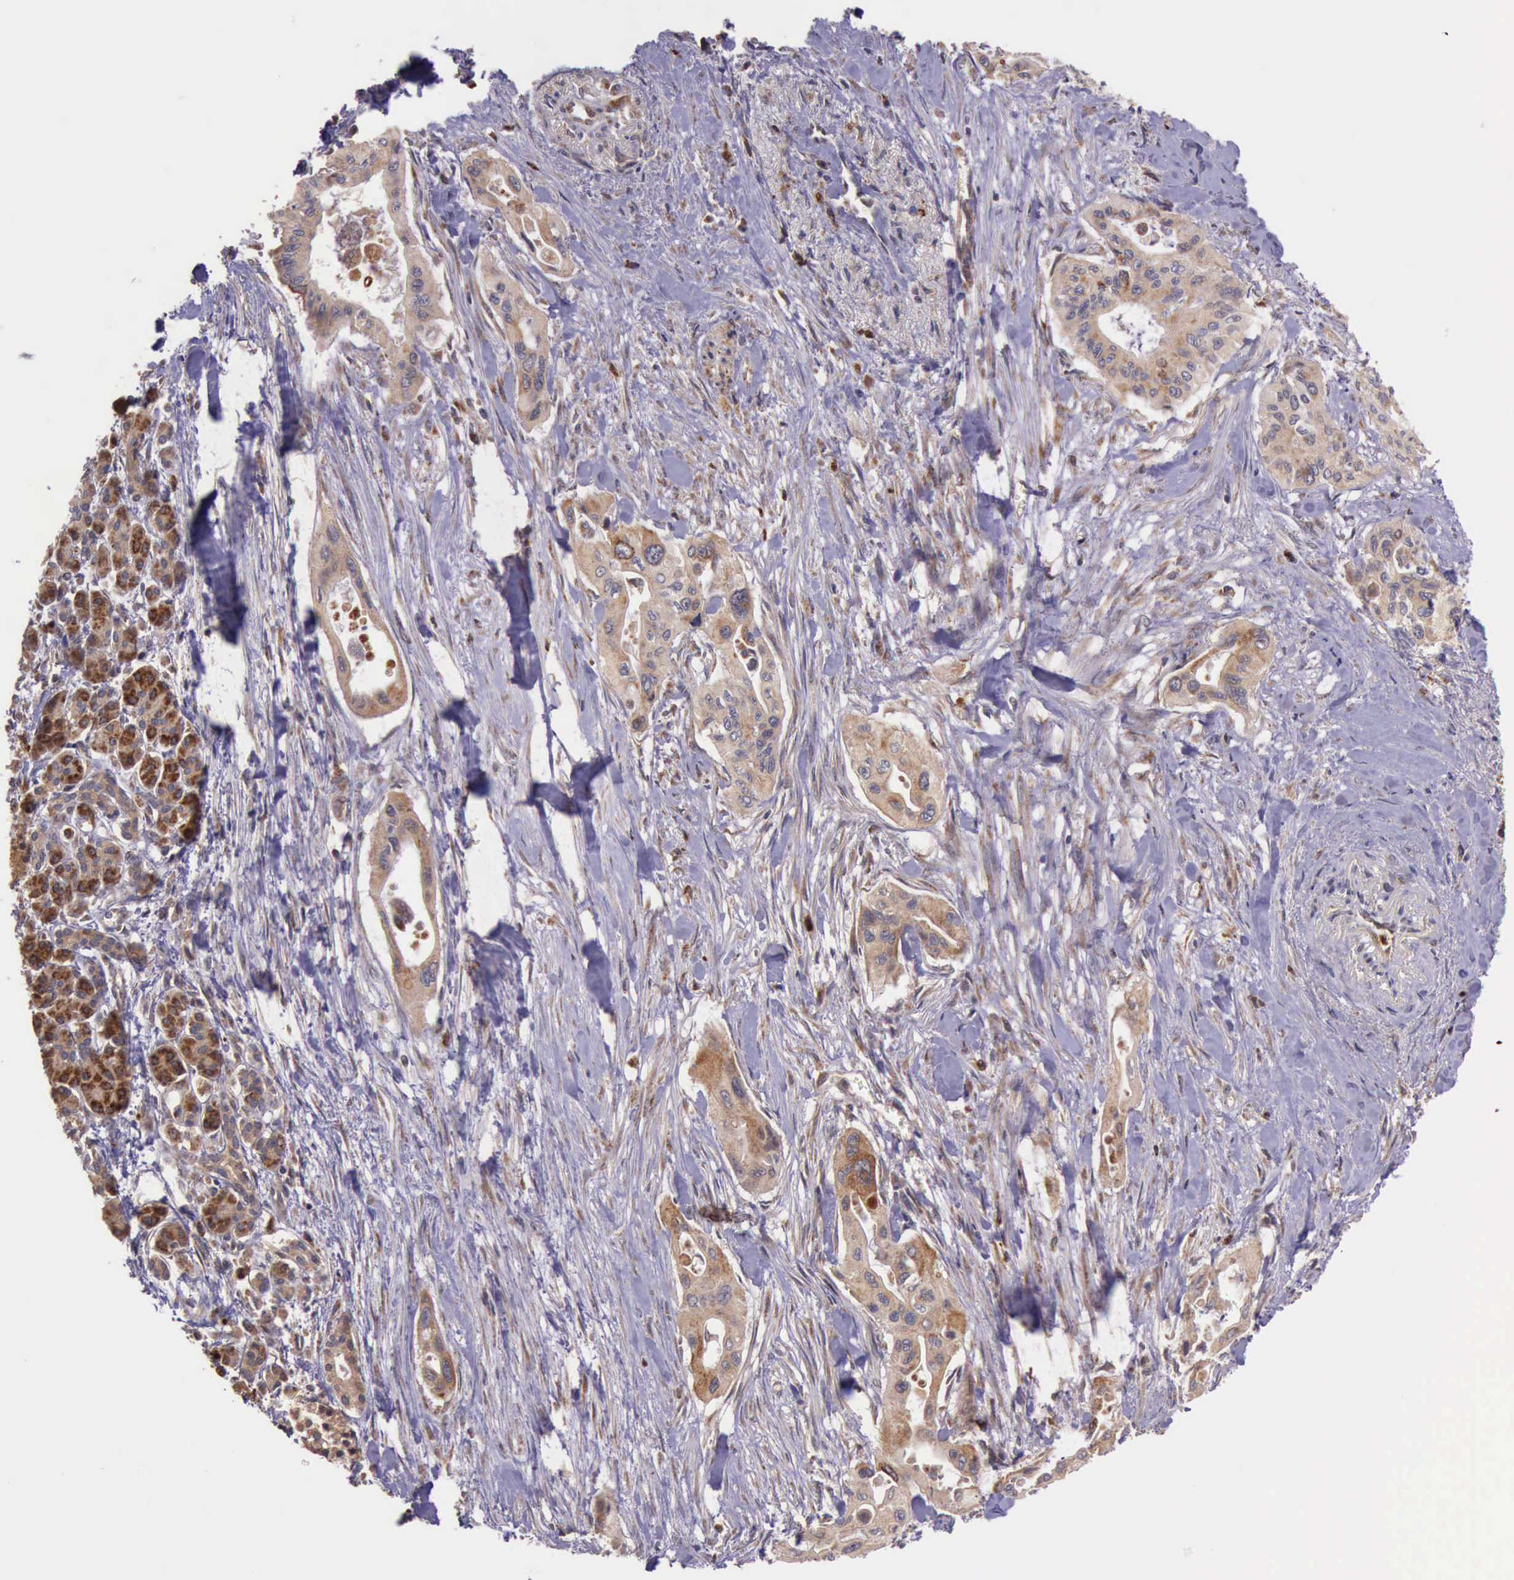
{"staining": {"intensity": "moderate", "quantity": "25%-75%", "location": "cytoplasmic/membranous"}, "tissue": "pancreatic cancer", "cell_type": "Tumor cells", "image_type": "cancer", "snomed": [{"axis": "morphology", "description": "Adenocarcinoma, NOS"}, {"axis": "topography", "description": "Pancreas"}], "caption": "Immunohistochemistry image of pancreatic cancer stained for a protein (brown), which shows medium levels of moderate cytoplasmic/membranous staining in about 25%-75% of tumor cells.", "gene": "ARMCX3", "patient": {"sex": "male", "age": 77}}